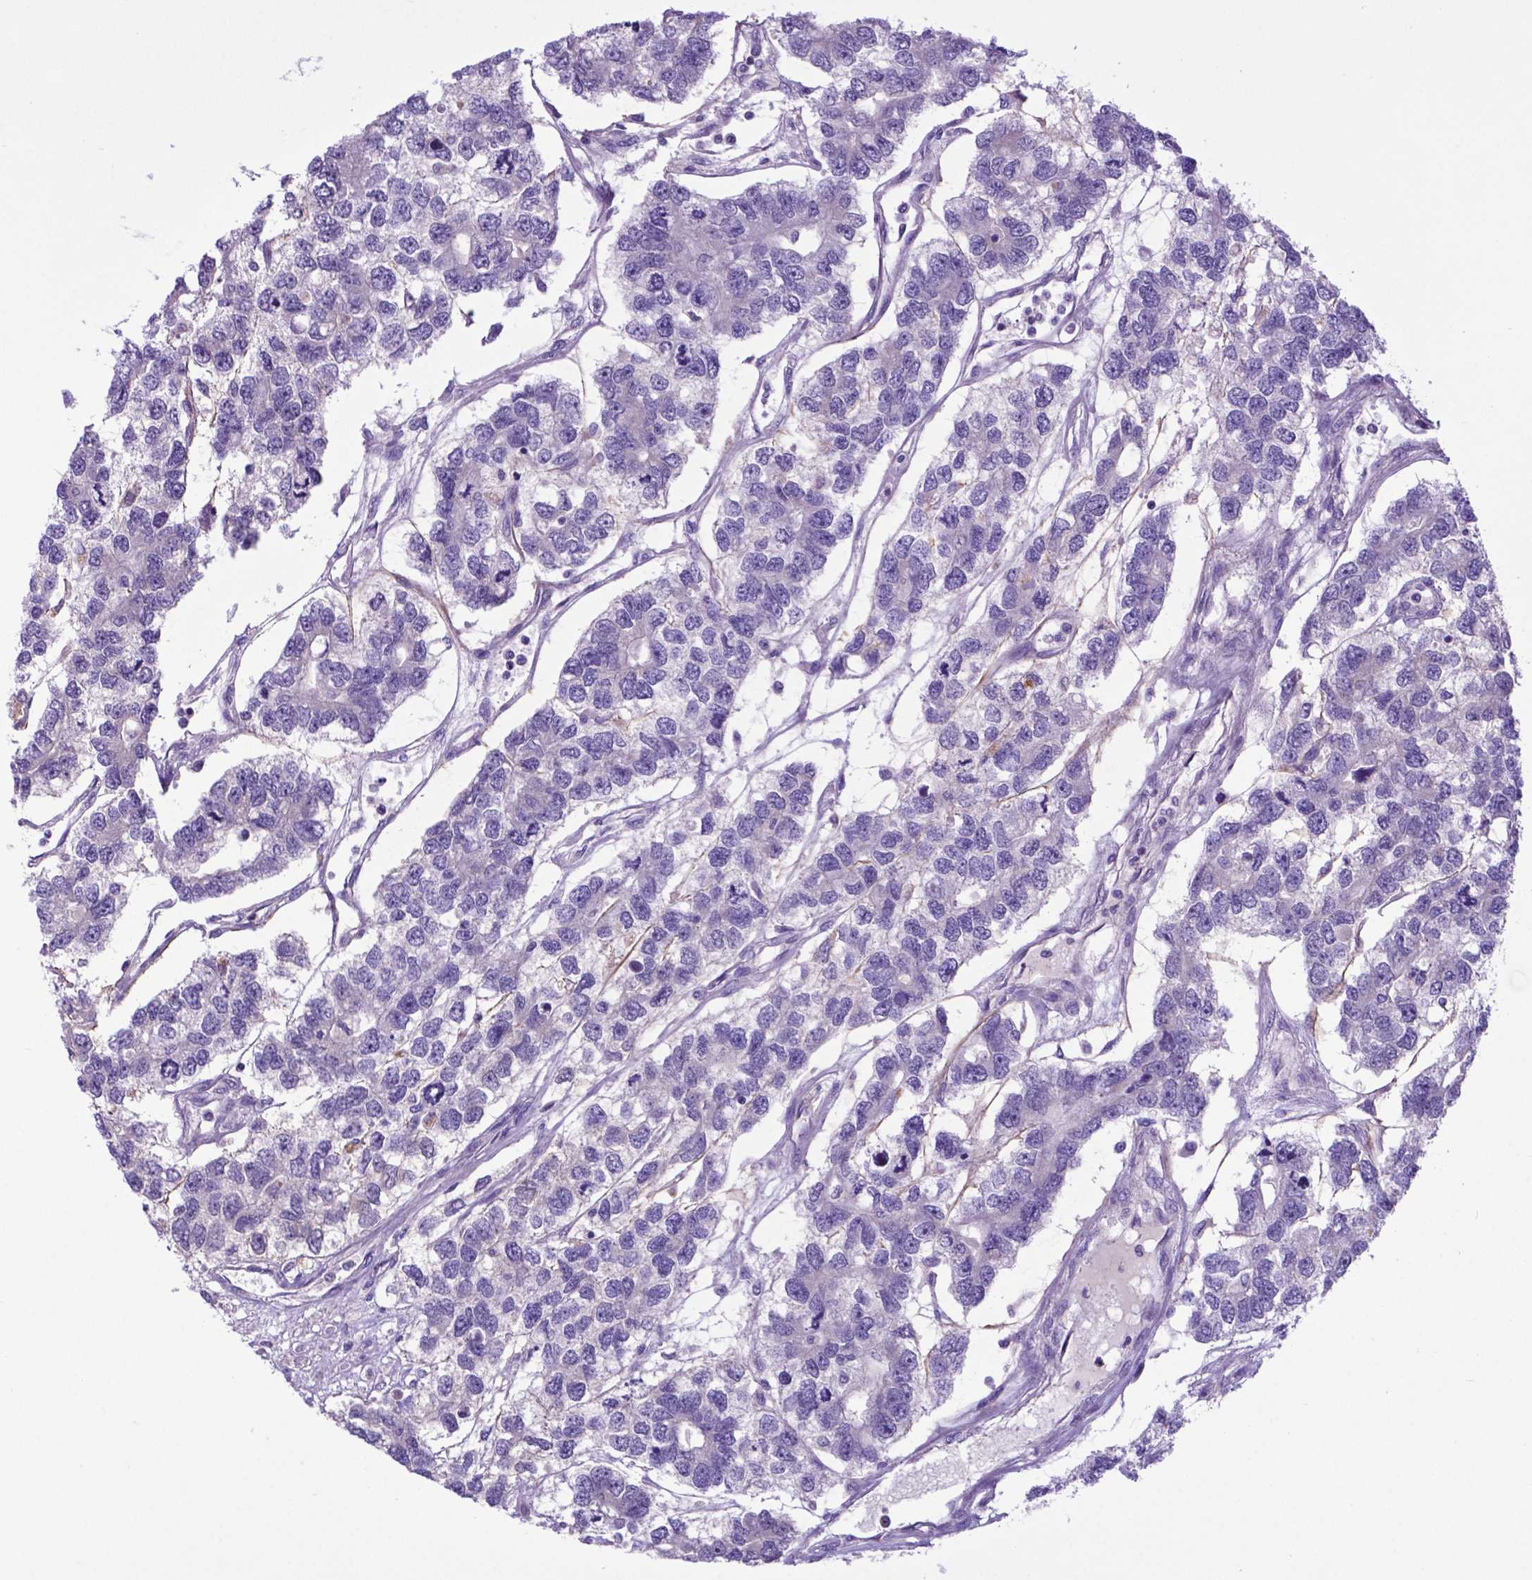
{"staining": {"intensity": "negative", "quantity": "none", "location": "none"}, "tissue": "testis cancer", "cell_type": "Tumor cells", "image_type": "cancer", "snomed": [{"axis": "morphology", "description": "Seminoma, NOS"}, {"axis": "topography", "description": "Testis"}], "caption": "Testis seminoma was stained to show a protein in brown. There is no significant positivity in tumor cells. (Stains: DAB IHC with hematoxylin counter stain, Microscopy: brightfield microscopy at high magnification).", "gene": "ADRA2B", "patient": {"sex": "male", "age": 52}}